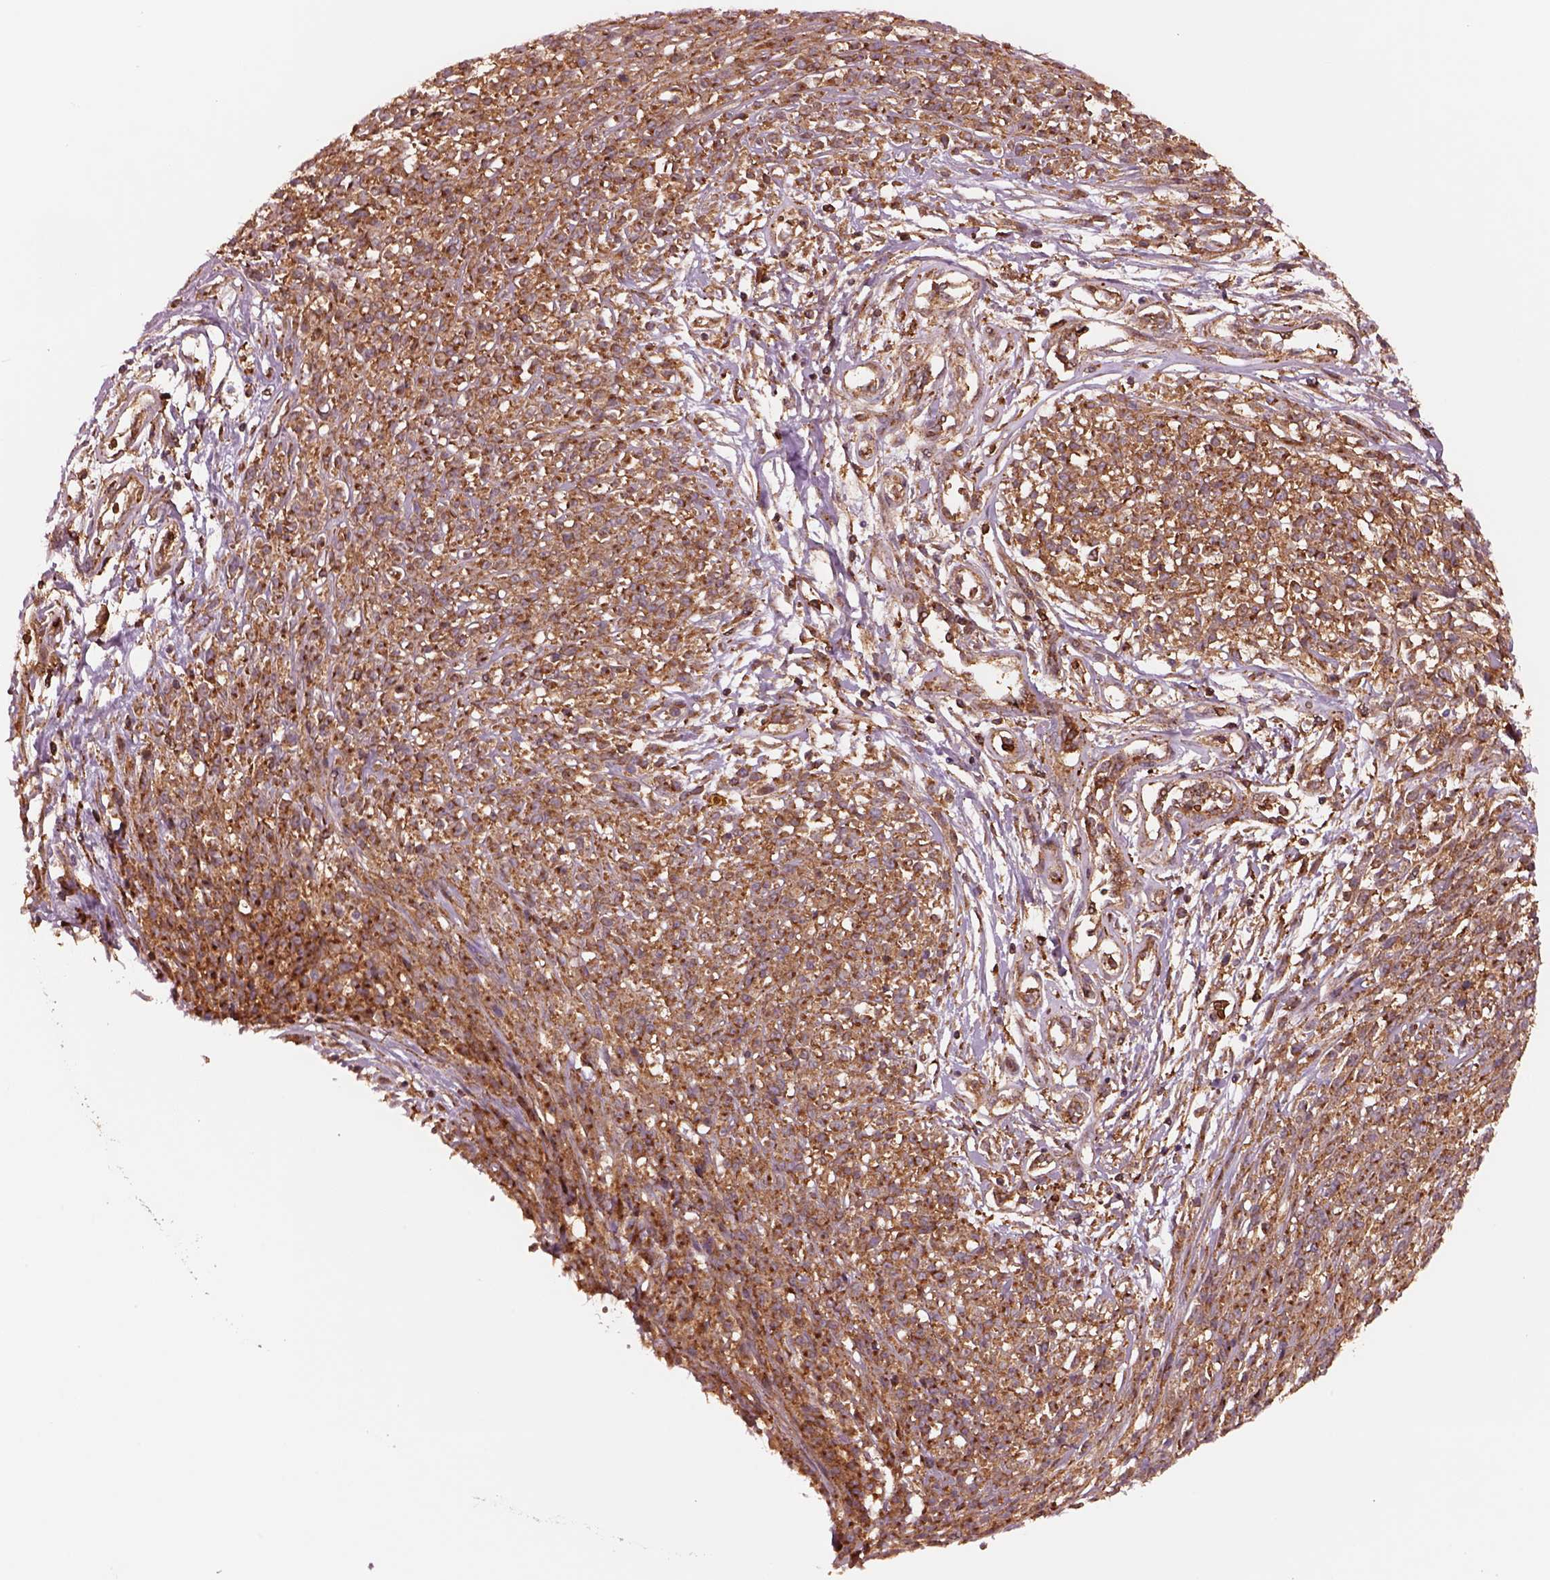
{"staining": {"intensity": "moderate", "quantity": ">75%", "location": "cytoplasmic/membranous"}, "tissue": "melanoma", "cell_type": "Tumor cells", "image_type": "cancer", "snomed": [{"axis": "morphology", "description": "Malignant melanoma, NOS"}, {"axis": "topography", "description": "Skin"}, {"axis": "topography", "description": "Skin of trunk"}], "caption": "This is an image of immunohistochemistry staining of malignant melanoma, which shows moderate staining in the cytoplasmic/membranous of tumor cells.", "gene": "WASHC2A", "patient": {"sex": "male", "age": 74}}